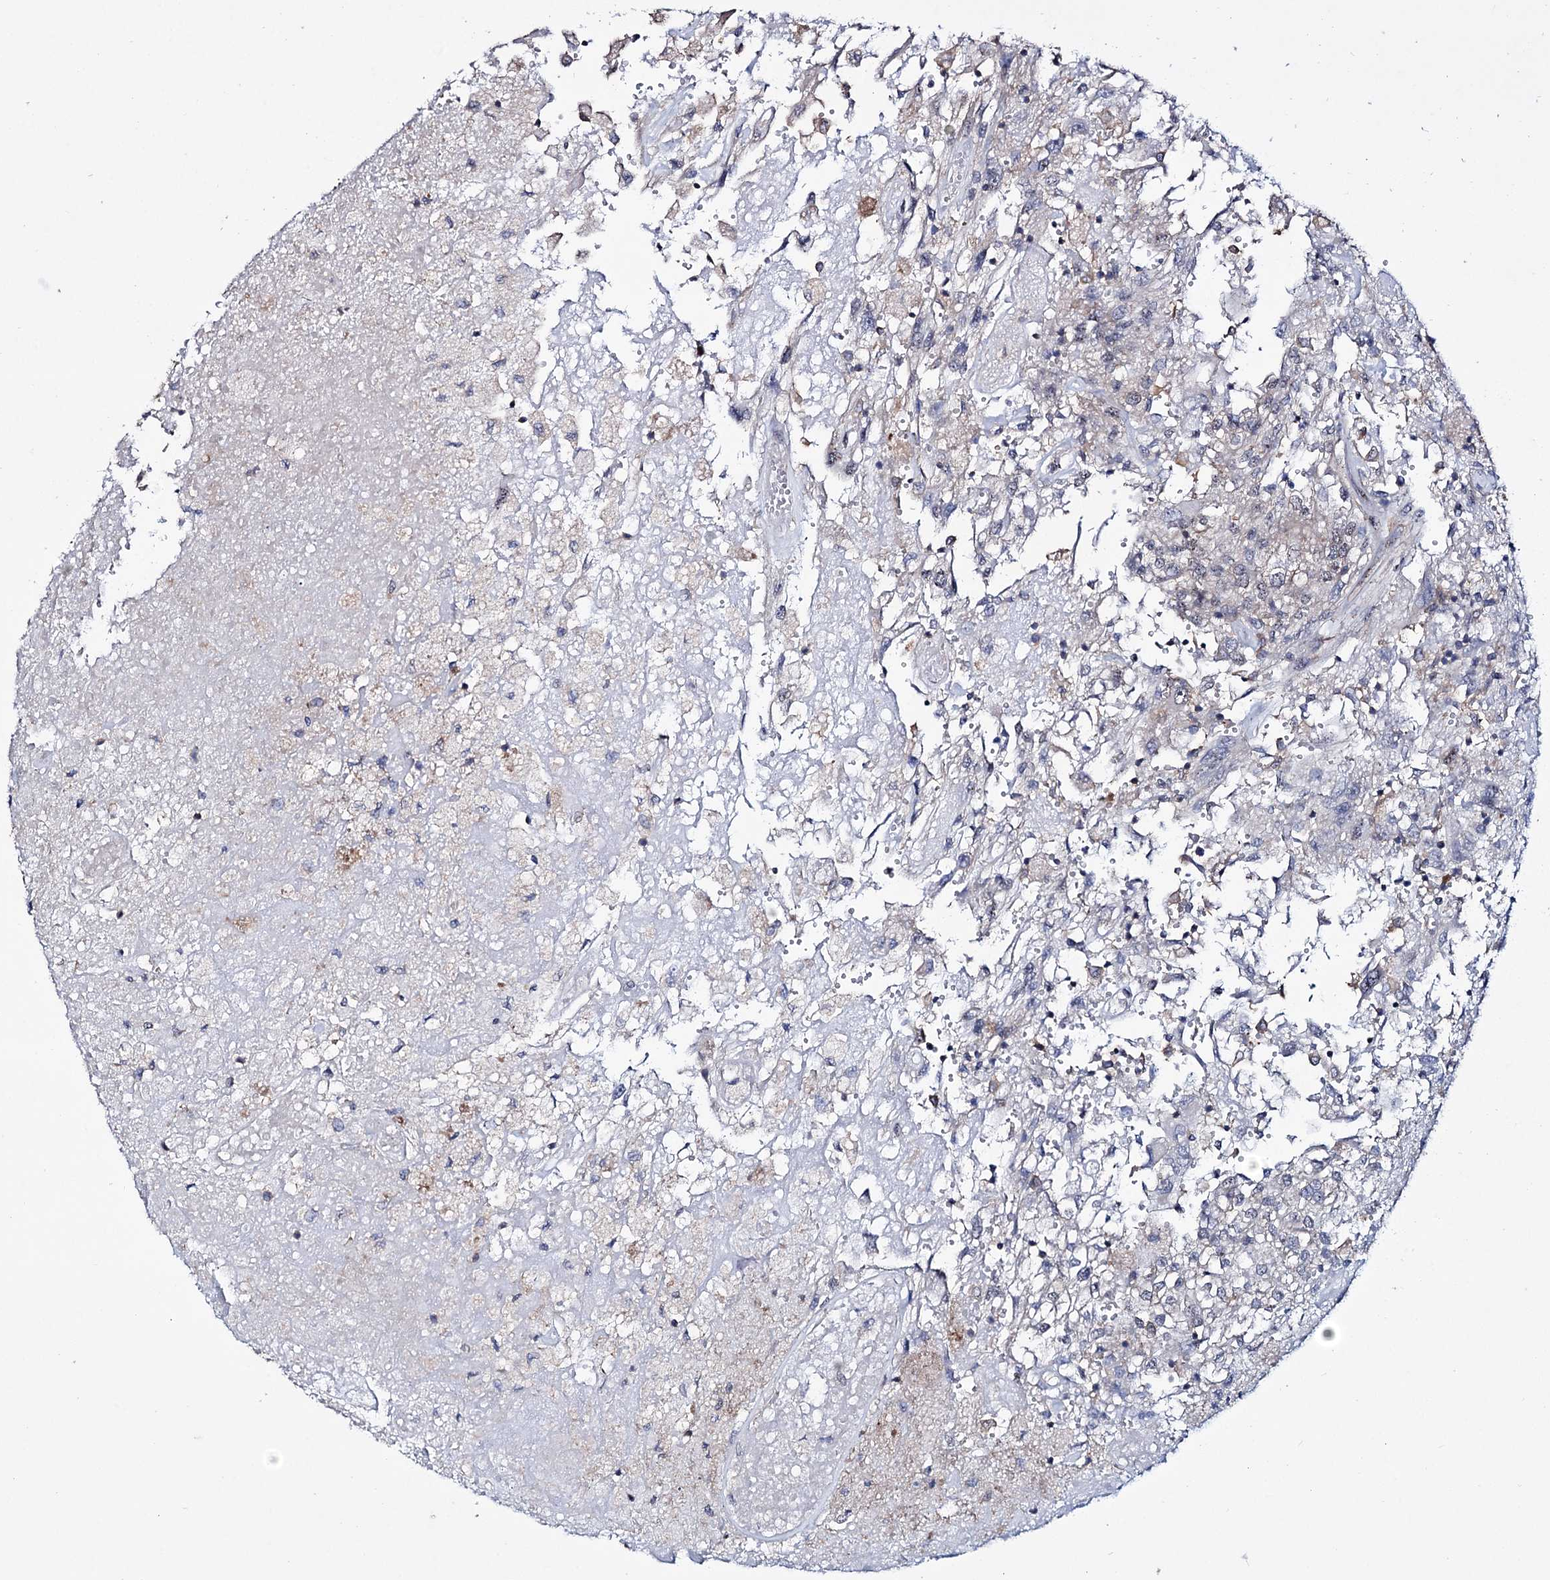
{"staining": {"intensity": "negative", "quantity": "none", "location": "none"}, "tissue": "renal cancer", "cell_type": "Tumor cells", "image_type": "cancer", "snomed": [{"axis": "morphology", "description": "Adenocarcinoma, NOS"}, {"axis": "topography", "description": "Kidney"}], "caption": "This micrograph is of renal adenocarcinoma stained with IHC to label a protein in brown with the nuclei are counter-stained blue. There is no staining in tumor cells.", "gene": "SEC24A", "patient": {"sex": "female", "age": 52}}